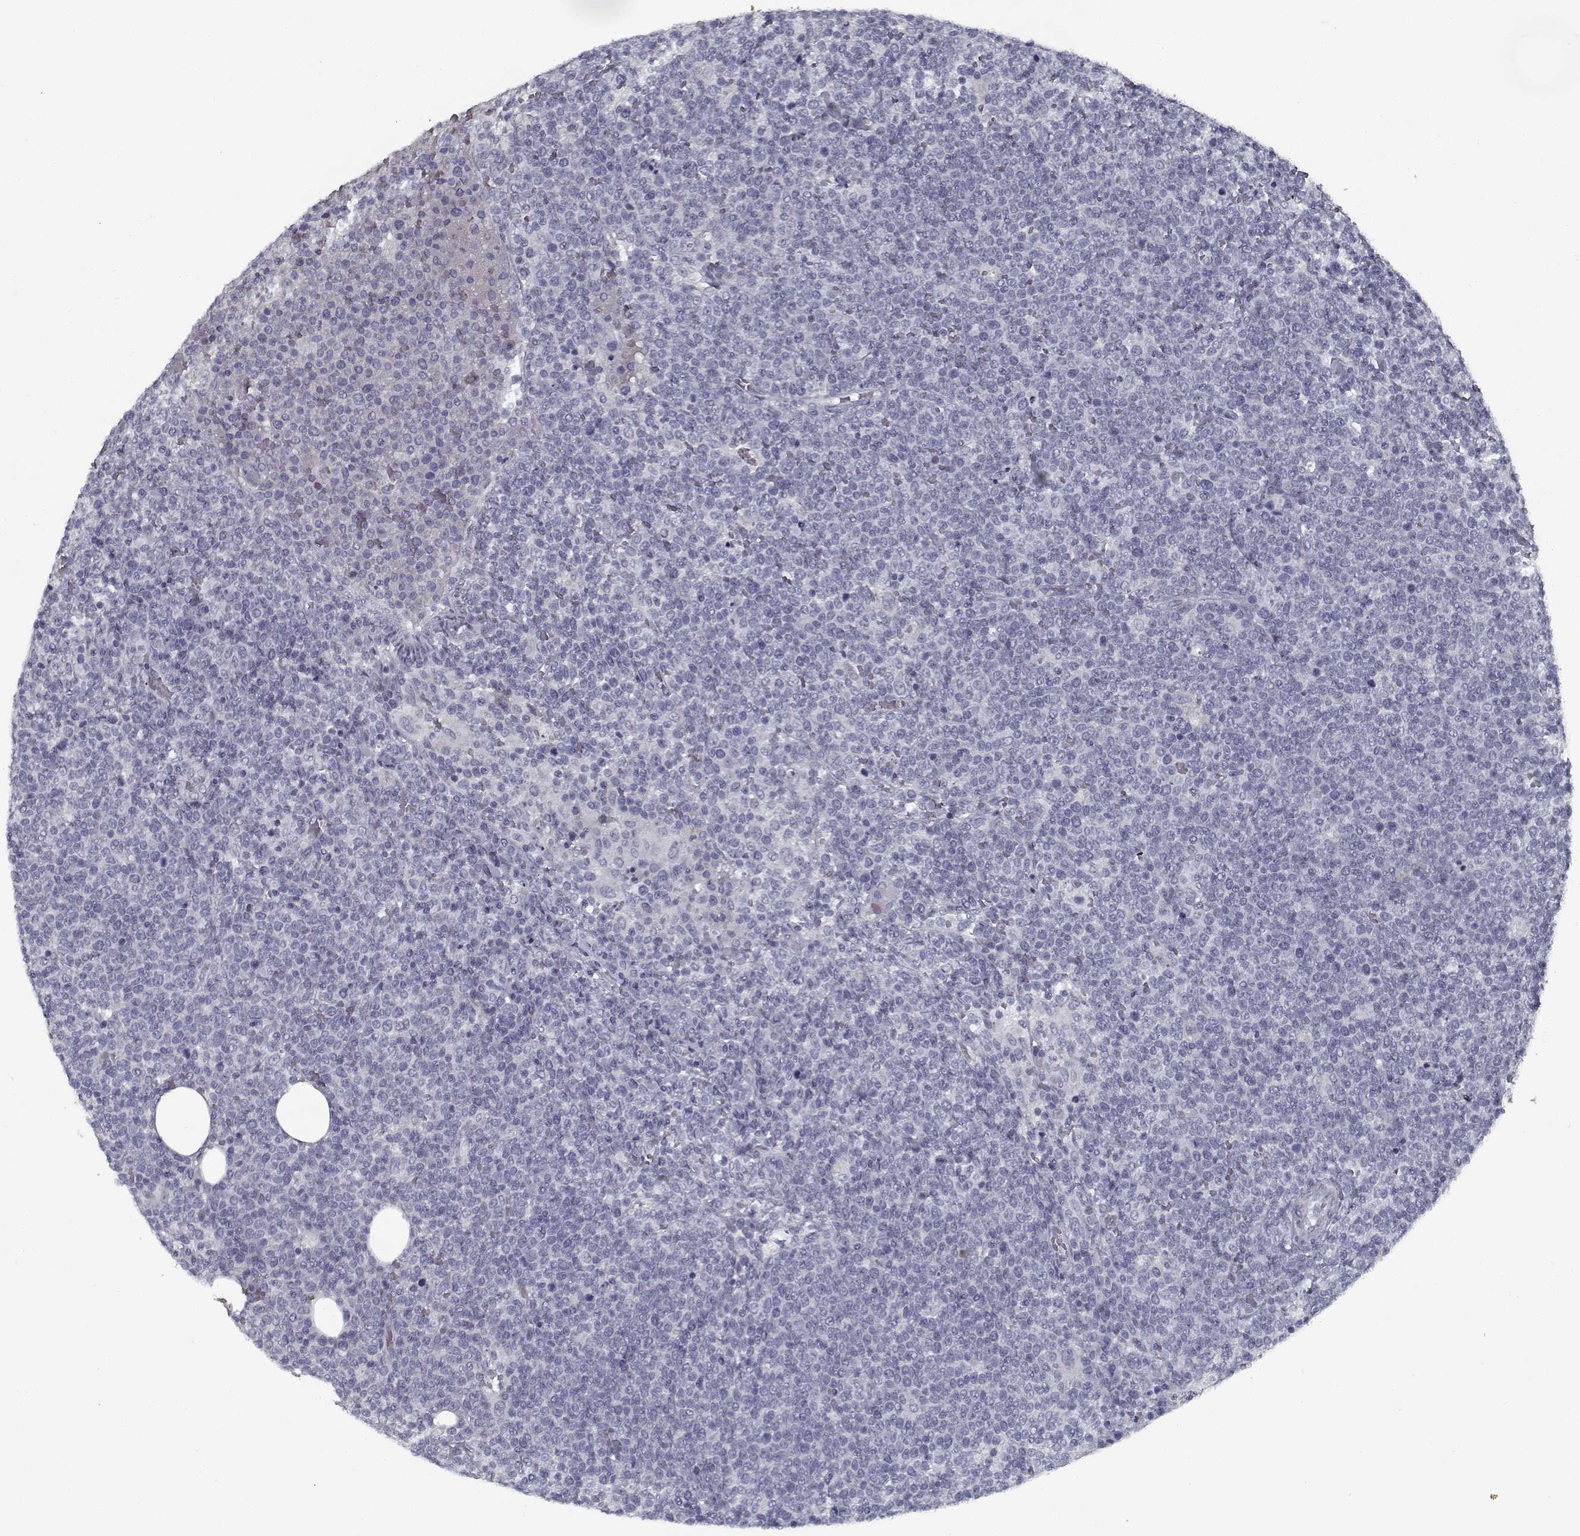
{"staining": {"intensity": "negative", "quantity": "none", "location": "none"}, "tissue": "lymphoma", "cell_type": "Tumor cells", "image_type": "cancer", "snomed": [{"axis": "morphology", "description": "Malignant lymphoma, non-Hodgkin's type, High grade"}, {"axis": "topography", "description": "Lymph node"}], "caption": "A photomicrograph of human high-grade malignant lymphoma, non-Hodgkin's type is negative for staining in tumor cells.", "gene": "GAD2", "patient": {"sex": "male", "age": 61}}